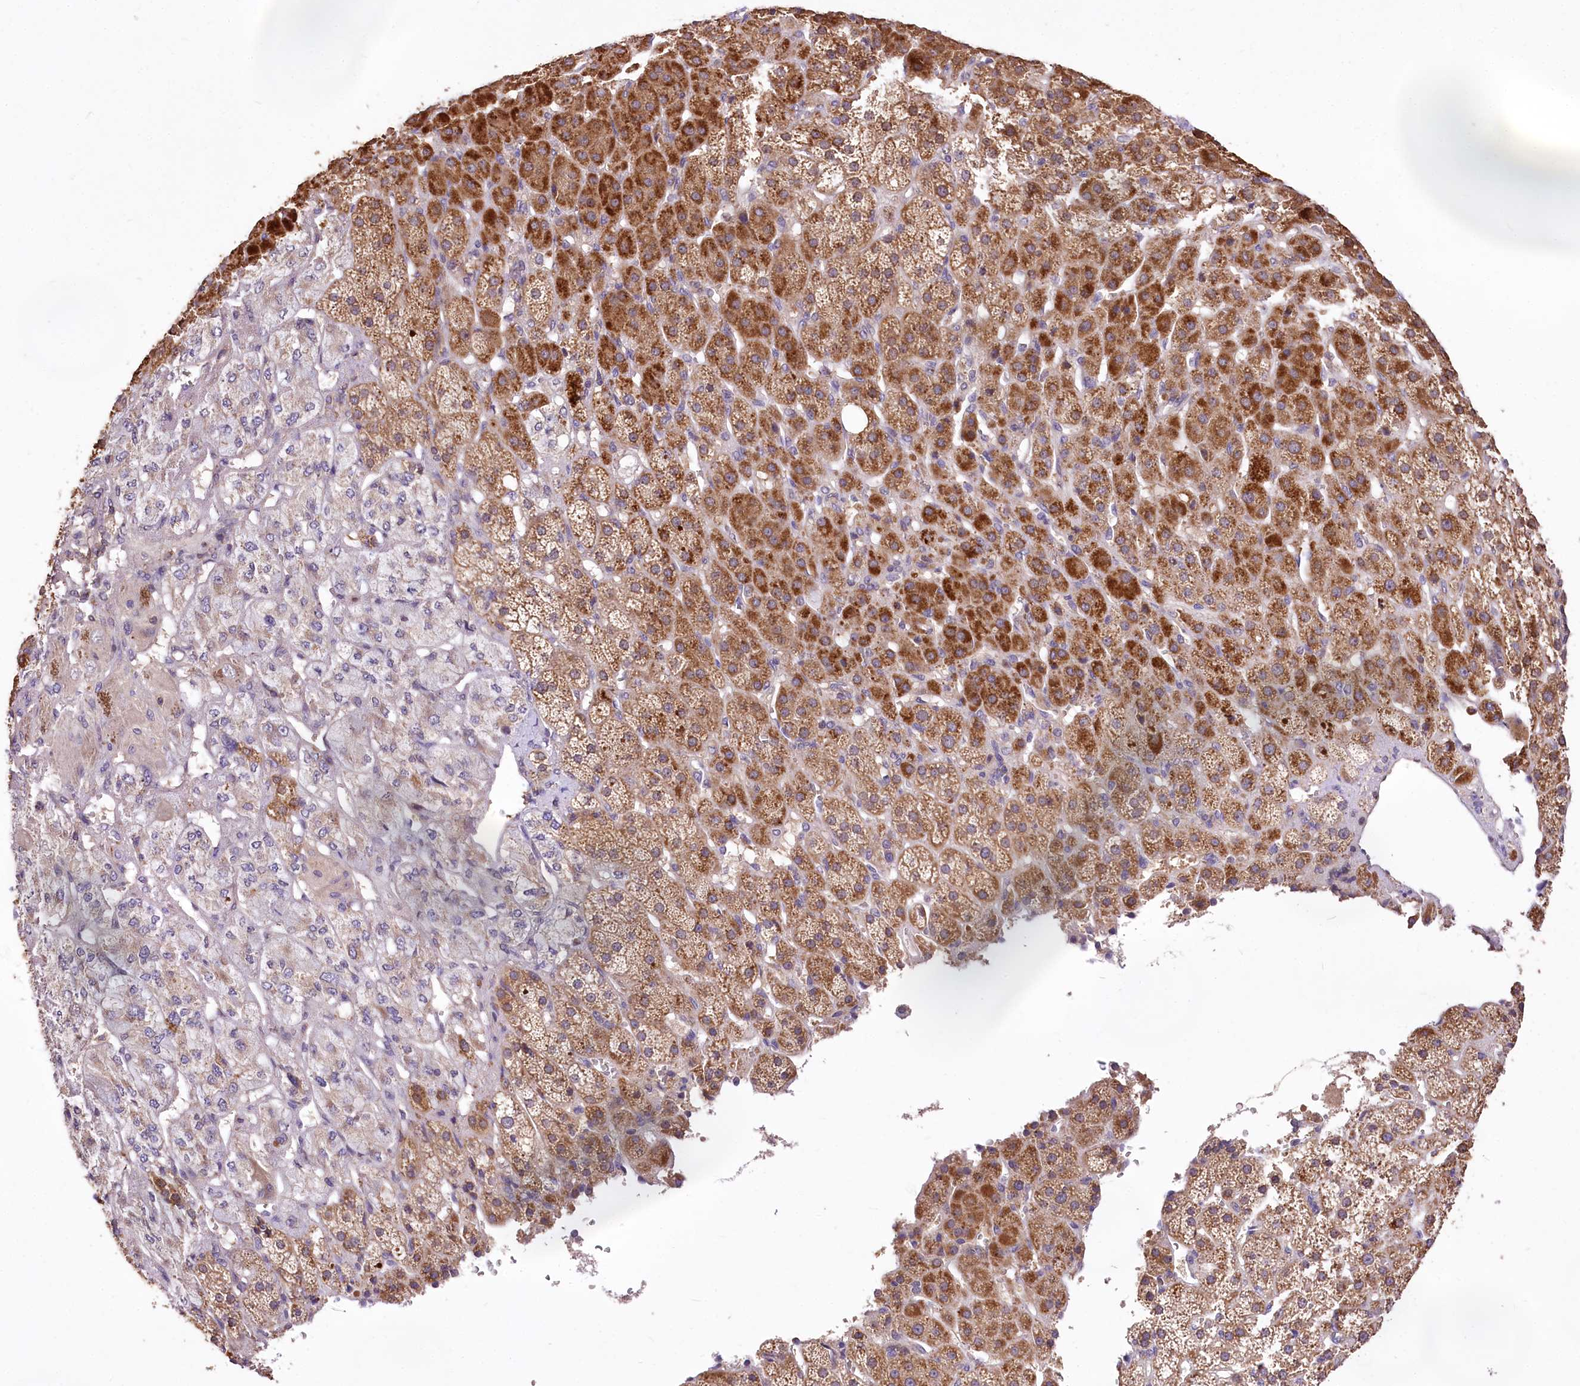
{"staining": {"intensity": "strong", "quantity": "25%-75%", "location": "cytoplasmic/membranous"}, "tissue": "adrenal gland", "cell_type": "Glandular cells", "image_type": "normal", "snomed": [{"axis": "morphology", "description": "Normal tissue, NOS"}, {"axis": "topography", "description": "Adrenal gland"}], "caption": "High-magnification brightfield microscopy of normal adrenal gland stained with DAB (3,3'-diaminobenzidine) (brown) and counterstained with hematoxylin (blue). glandular cells exhibit strong cytoplasmic/membranous positivity is present in about25%-75% of cells.", "gene": "SERGEF", "patient": {"sex": "female", "age": 57}}